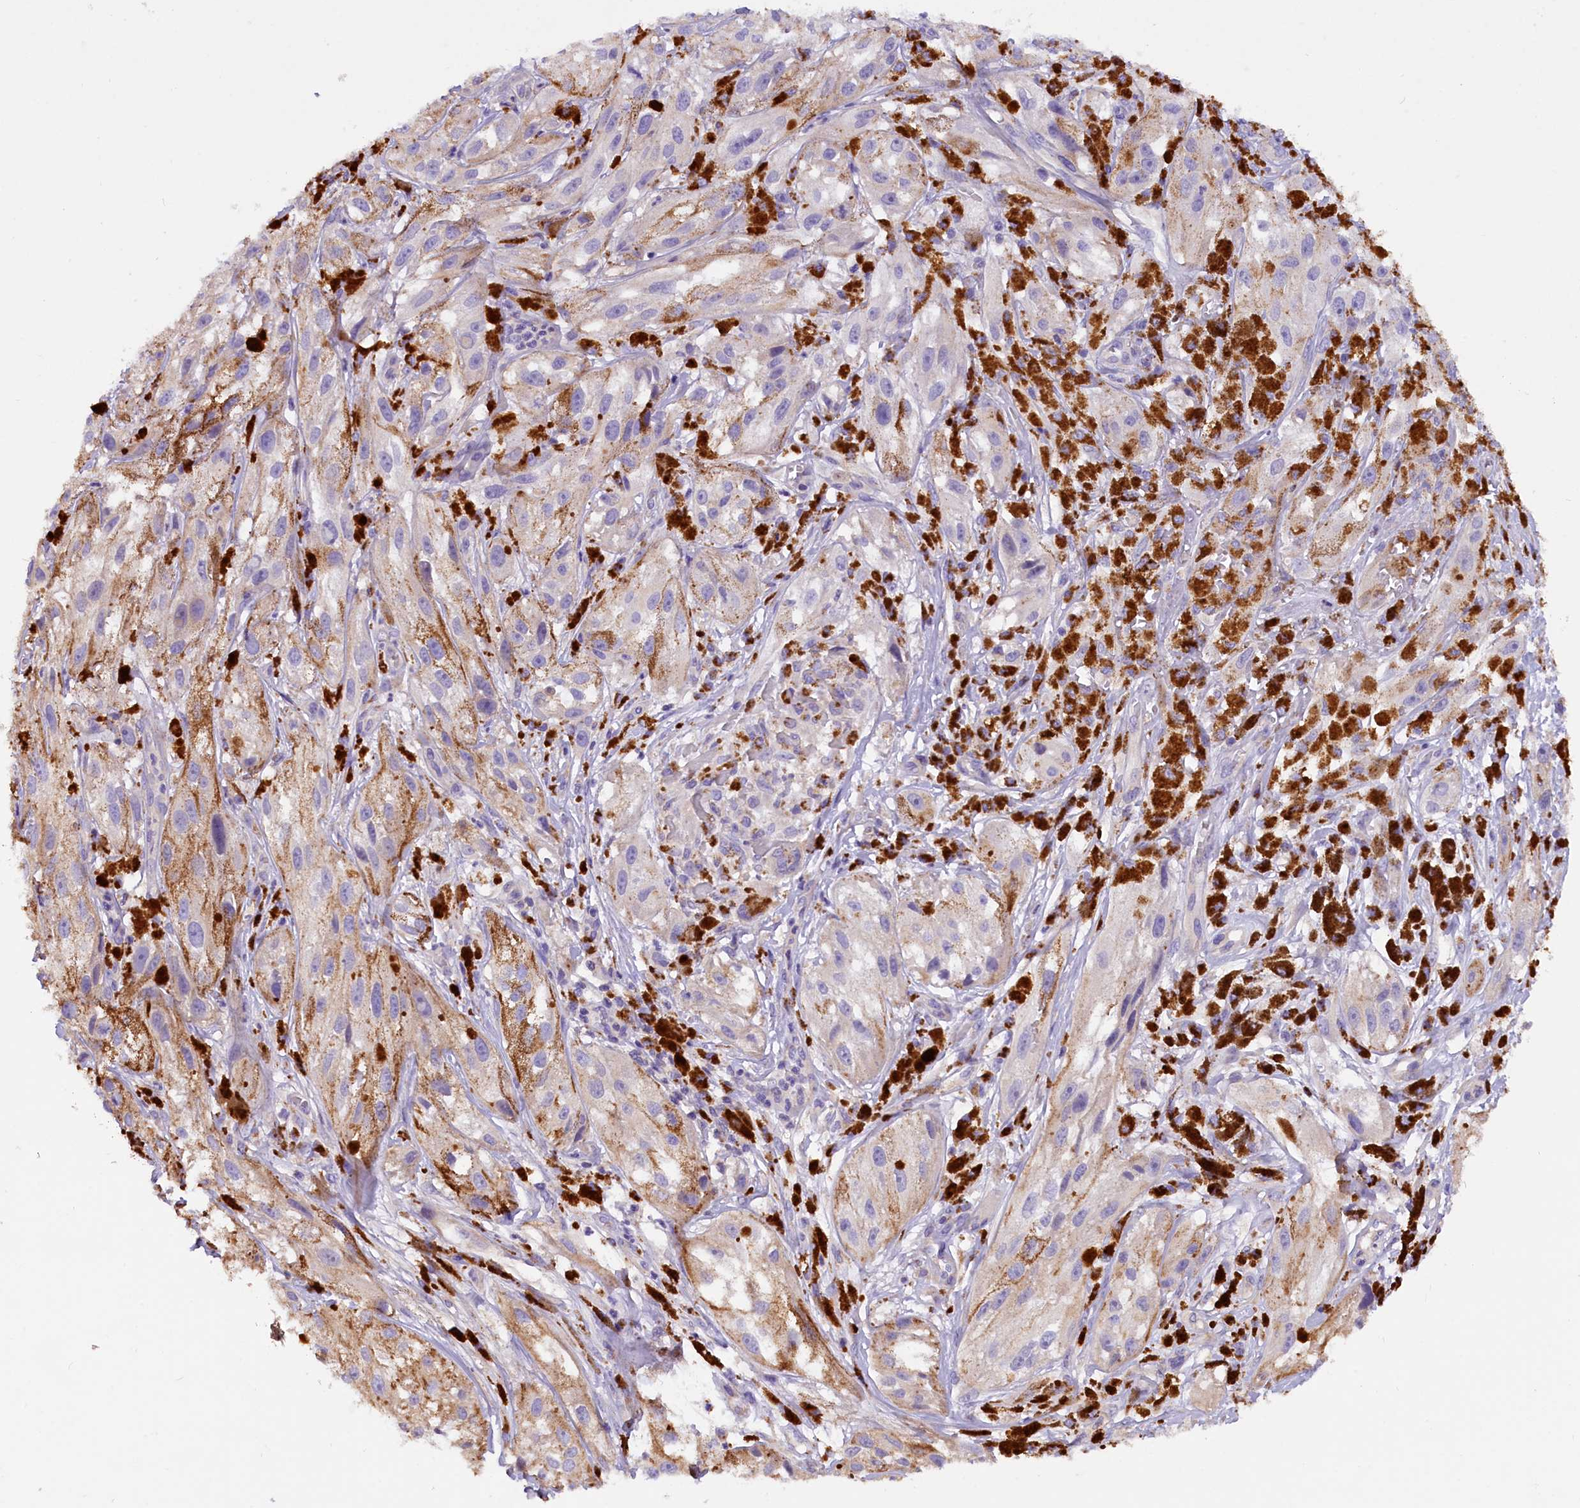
{"staining": {"intensity": "negative", "quantity": "none", "location": "none"}, "tissue": "melanoma", "cell_type": "Tumor cells", "image_type": "cancer", "snomed": [{"axis": "morphology", "description": "Malignant melanoma, NOS"}, {"axis": "topography", "description": "Skin"}], "caption": "A histopathology image of human malignant melanoma is negative for staining in tumor cells.", "gene": "AP3B2", "patient": {"sex": "male", "age": 88}}